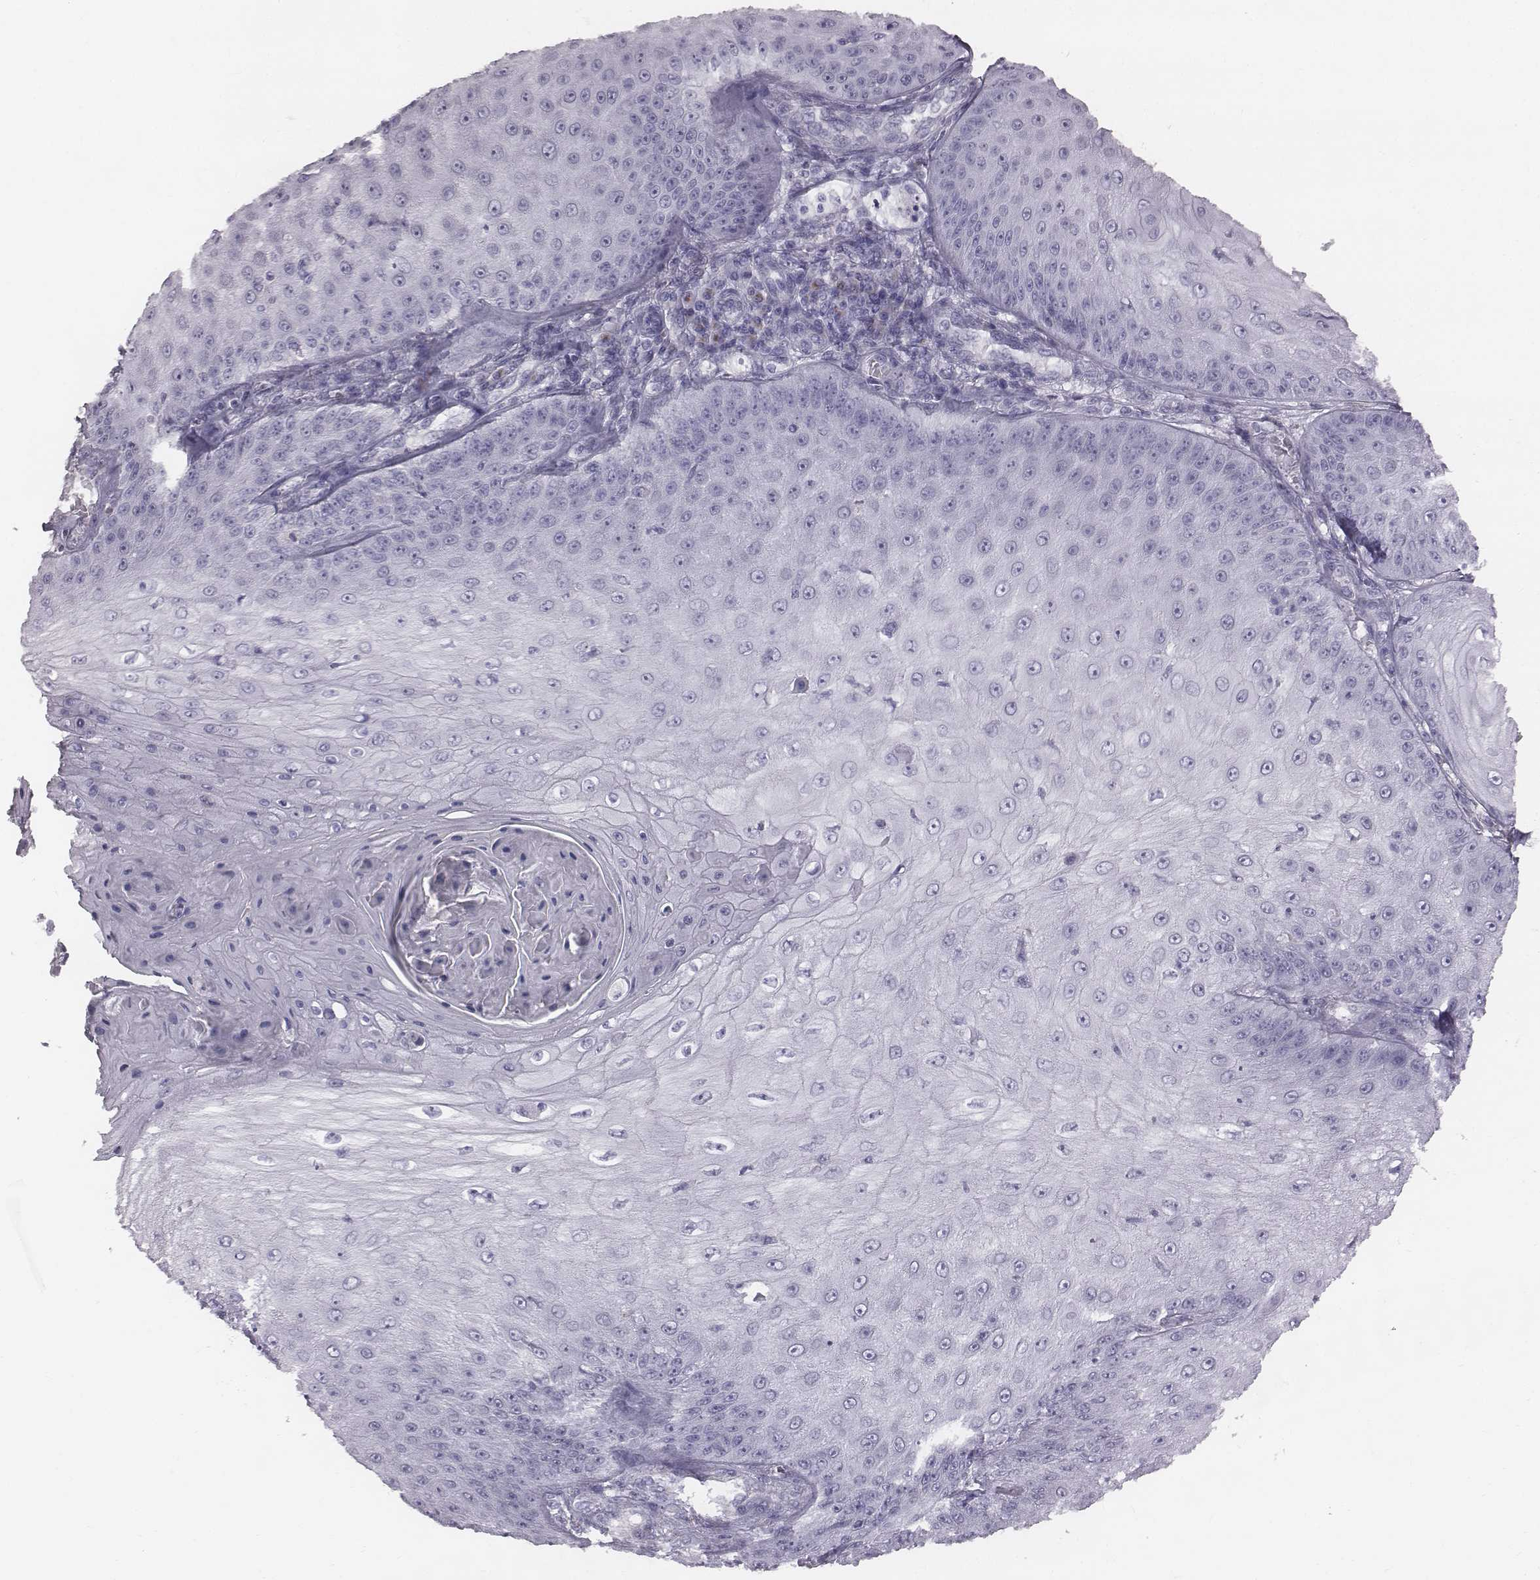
{"staining": {"intensity": "negative", "quantity": "none", "location": "none"}, "tissue": "skin cancer", "cell_type": "Tumor cells", "image_type": "cancer", "snomed": [{"axis": "morphology", "description": "Squamous cell carcinoma, NOS"}, {"axis": "topography", "description": "Skin"}], "caption": "This is an immunohistochemistry (IHC) histopathology image of squamous cell carcinoma (skin). There is no staining in tumor cells.", "gene": "C6orf58", "patient": {"sex": "male", "age": 70}}